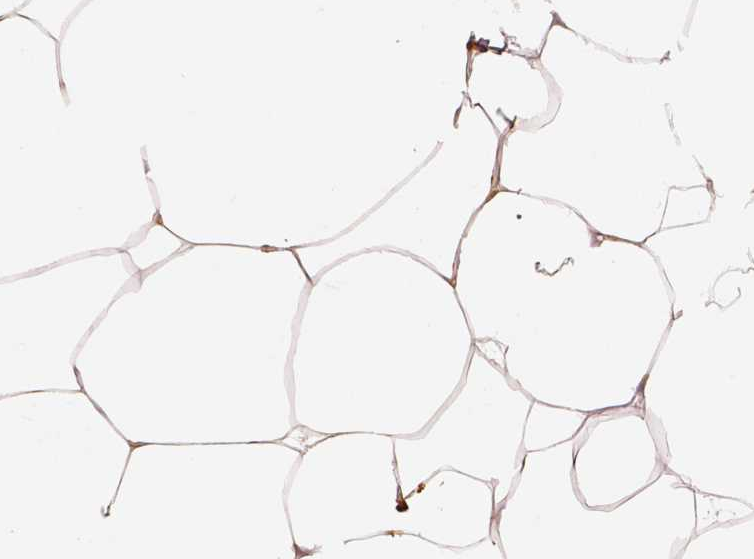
{"staining": {"intensity": "moderate", "quantity": ">75%", "location": "cytoplasmic/membranous"}, "tissue": "breast", "cell_type": "Adipocytes", "image_type": "normal", "snomed": [{"axis": "morphology", "description": "Normal tissue, NOS"}, {"axis": "topography", "description": "Breast"}], "caption": "Immunohistochemical staining of normal breast shows medium levels of moderate cytoplasmic/membranous staining in approximately >75% of adipocytes. (DAB (3,3'-diaminobenzidine) = brown stain, brightfield microscopy at high magnification).", "gene": "FSCN1", "patient": {"sex": "female", "age": 32}}